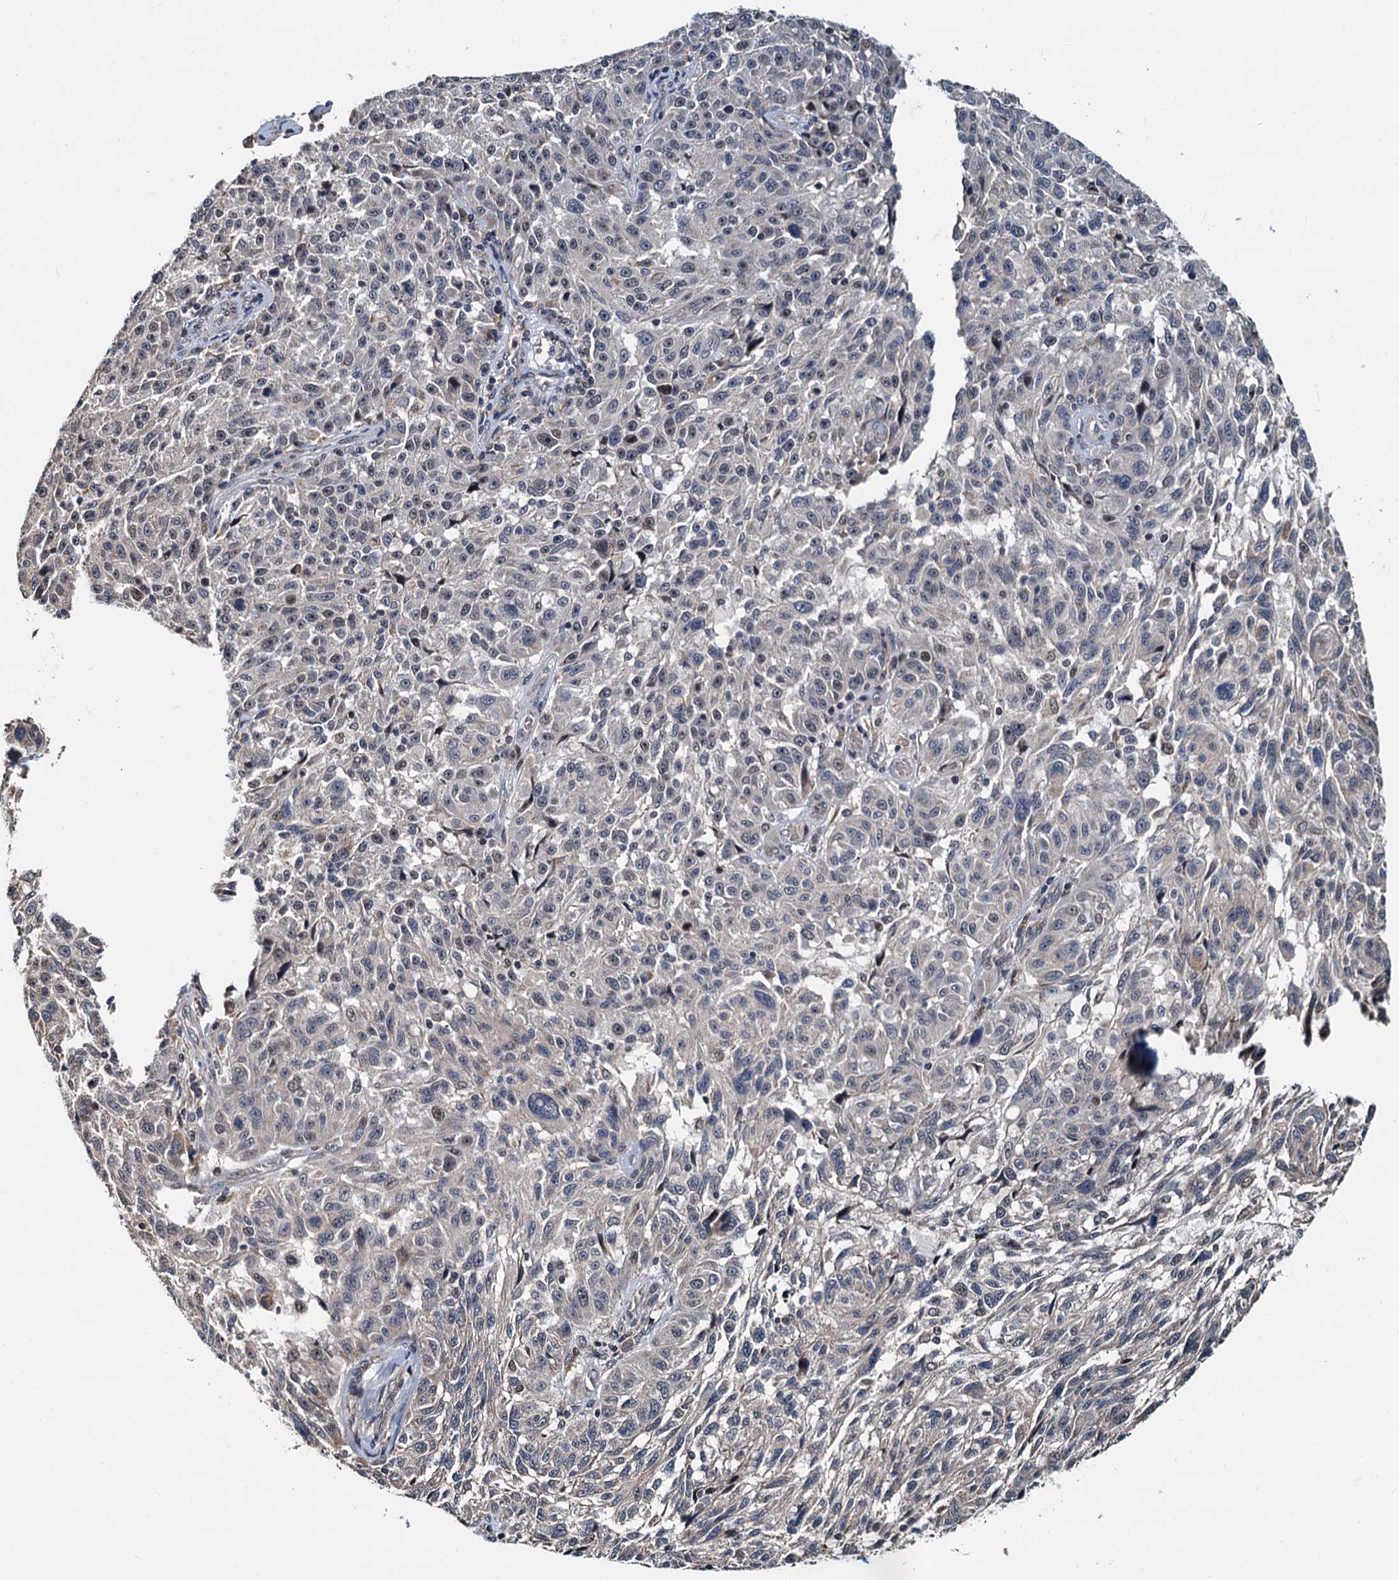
{"staining": {"intensity": "negative", "quantity": "none", "location": "none"}, "tissue": "melanoma", "cell_type": "Tumor cells", "image_type": "cancer", "snomed": [{"axis": "morphology", "description": "Malignant melanoma, NOS"}, {"axis": "topography", "description": "Skin"}], "caption": "This is an immunohistochemistry (IHC) histopathology image of human malignant melanoma. There is no expression in tumor cells.", "gene": "MCMBP", "patient": {"sex": "male", "age": 53}}